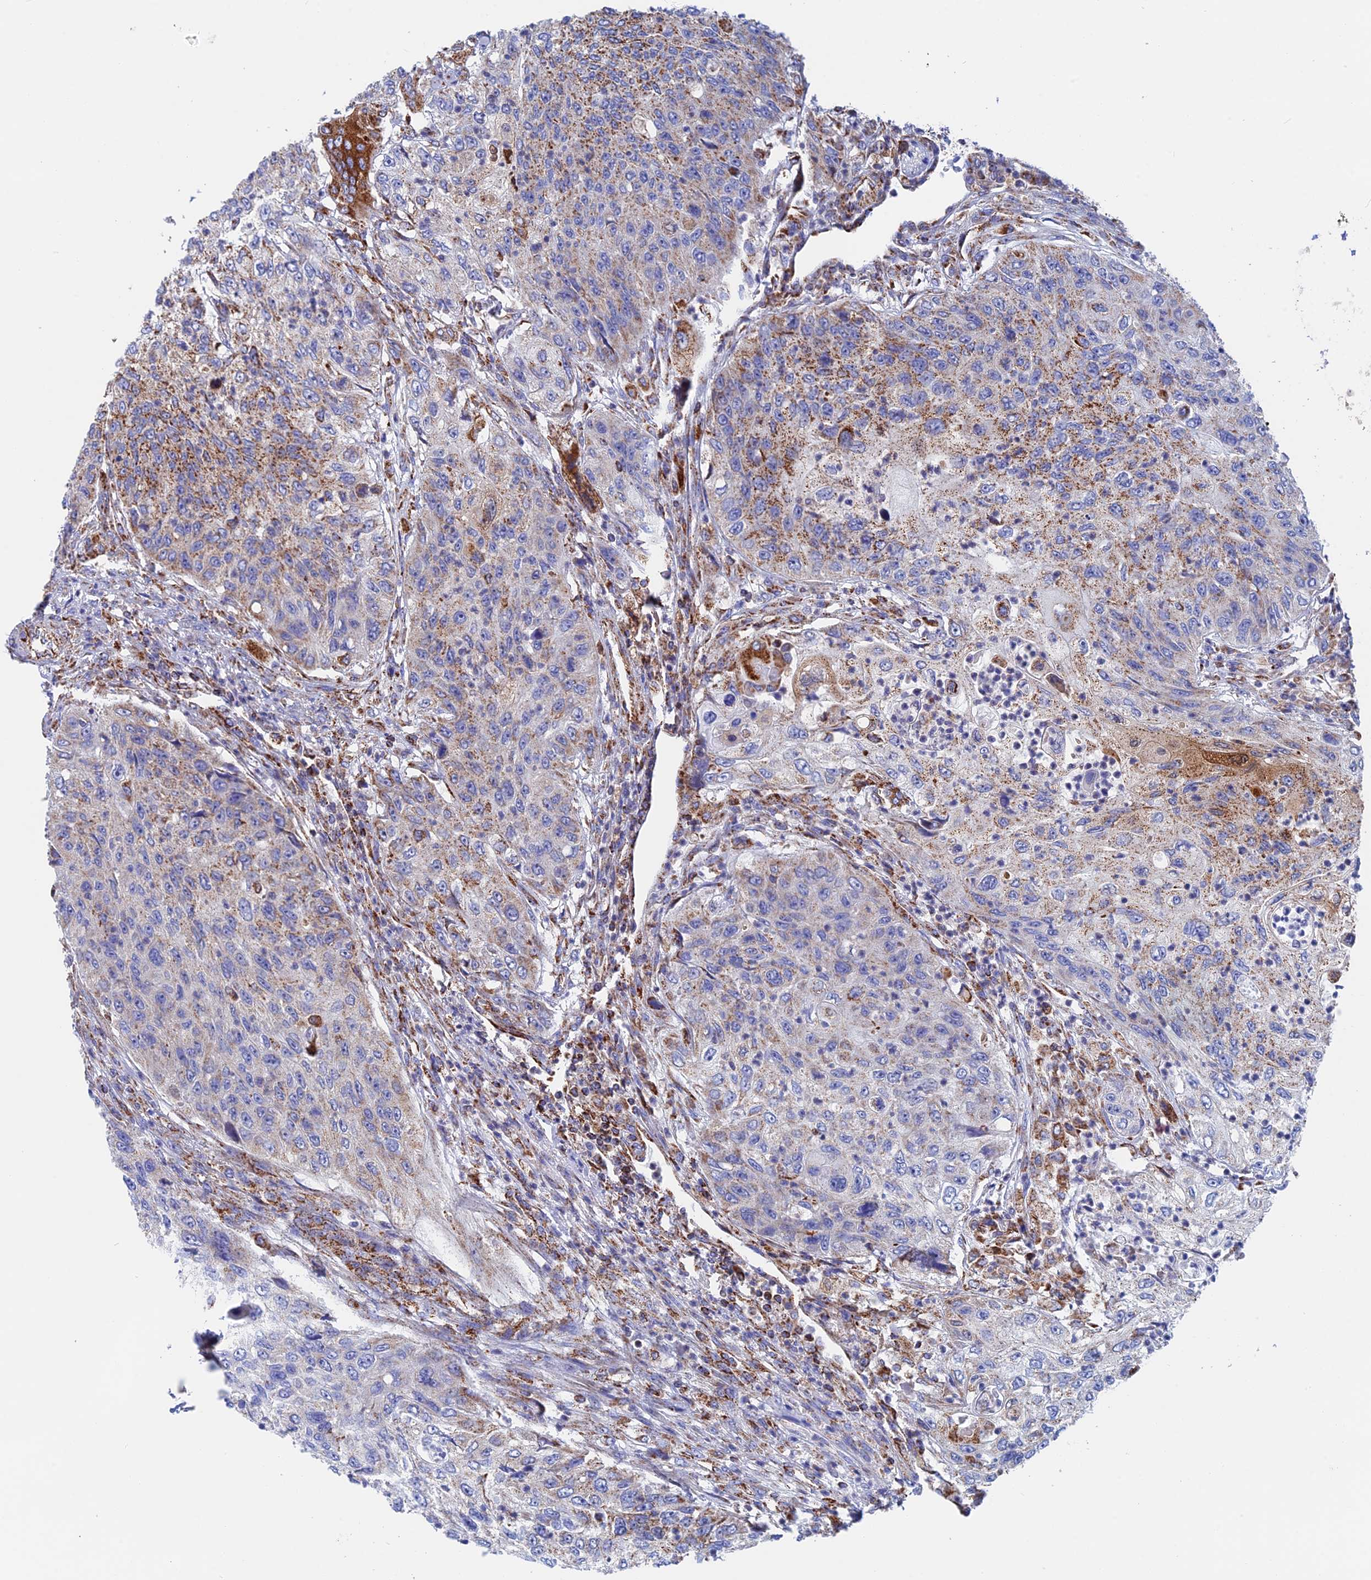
{"staining": {"intensity": "moderate", "quantity": "<25%", "location": "cytoplasmic/membranous"}, "tissue": "urothelial cancer", "cell_type": "Tumor cells", "image_type": "cancer", "snomed": [{"axis": "morphology", "description": "Urothelial carcinoma, High grade"}, {"axis": "topography", "description": "Urinary bladder"}], "caption": "A brown stain highlights moderate cytoplasmic/membranous positivity of a protein in urothelial carcinoma (high-grade) tumor cells.", "gene": "WDR83", "patient": {"sex": "female", "age": 60}}